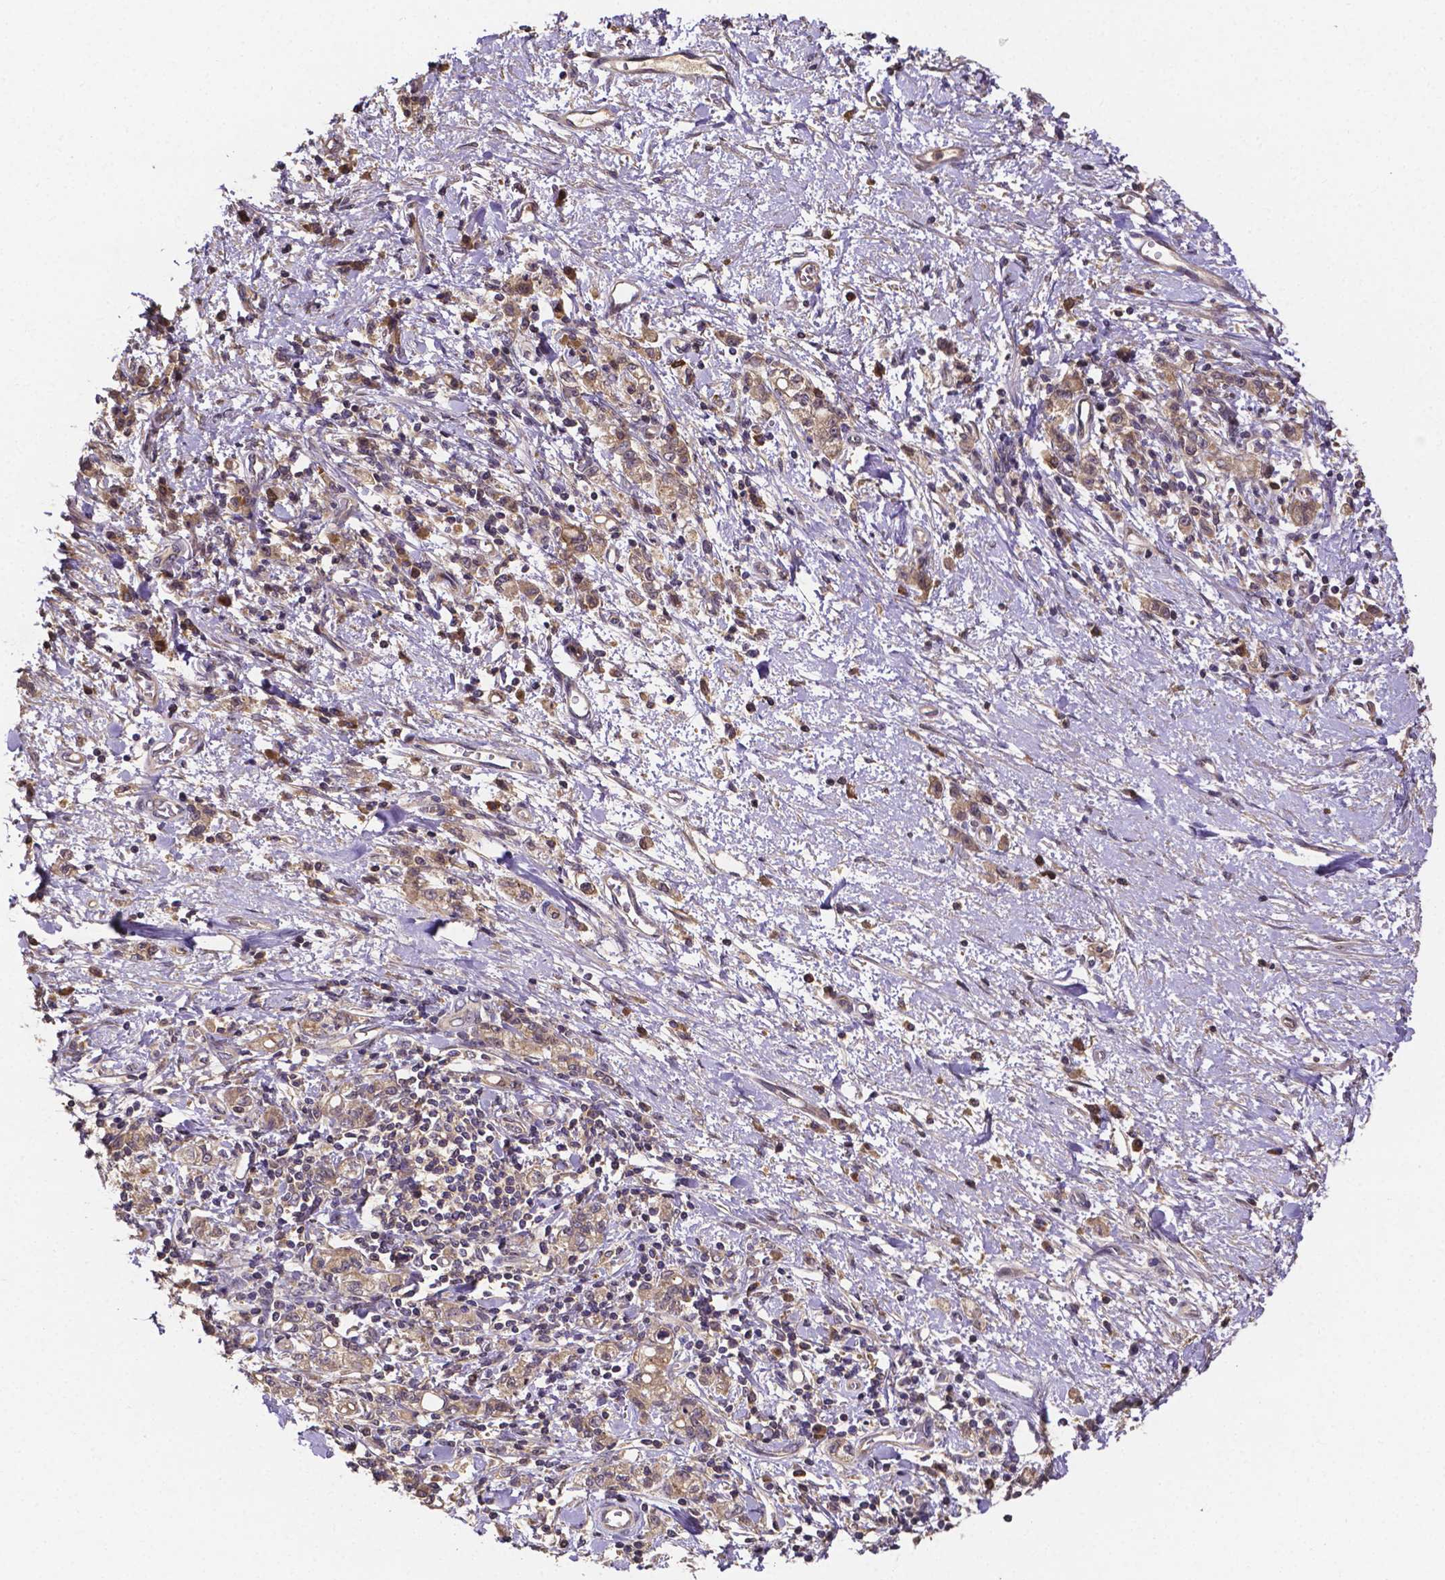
{"staining": {"intensity": "weak", "quantity": ">75%", "location": "cytoplasmic/membranous"}, "tissue": "stomach cancer", "cell_type": "Tumor cells", "image_type": "cancer", "snomed": [{"axis": "morphology", "description": "Adenocarcinoma, NOS"}, {"axis": "topography", "description": "Stomach"}], "caption": "DAB immunohistochemical staining of human stomach cancer reveals weak cytoplasmic/membranous protein expression in approximately >75% of tumor cells.", "gene": "RNF123", "patient": {"sex": "male", "age": 77}}